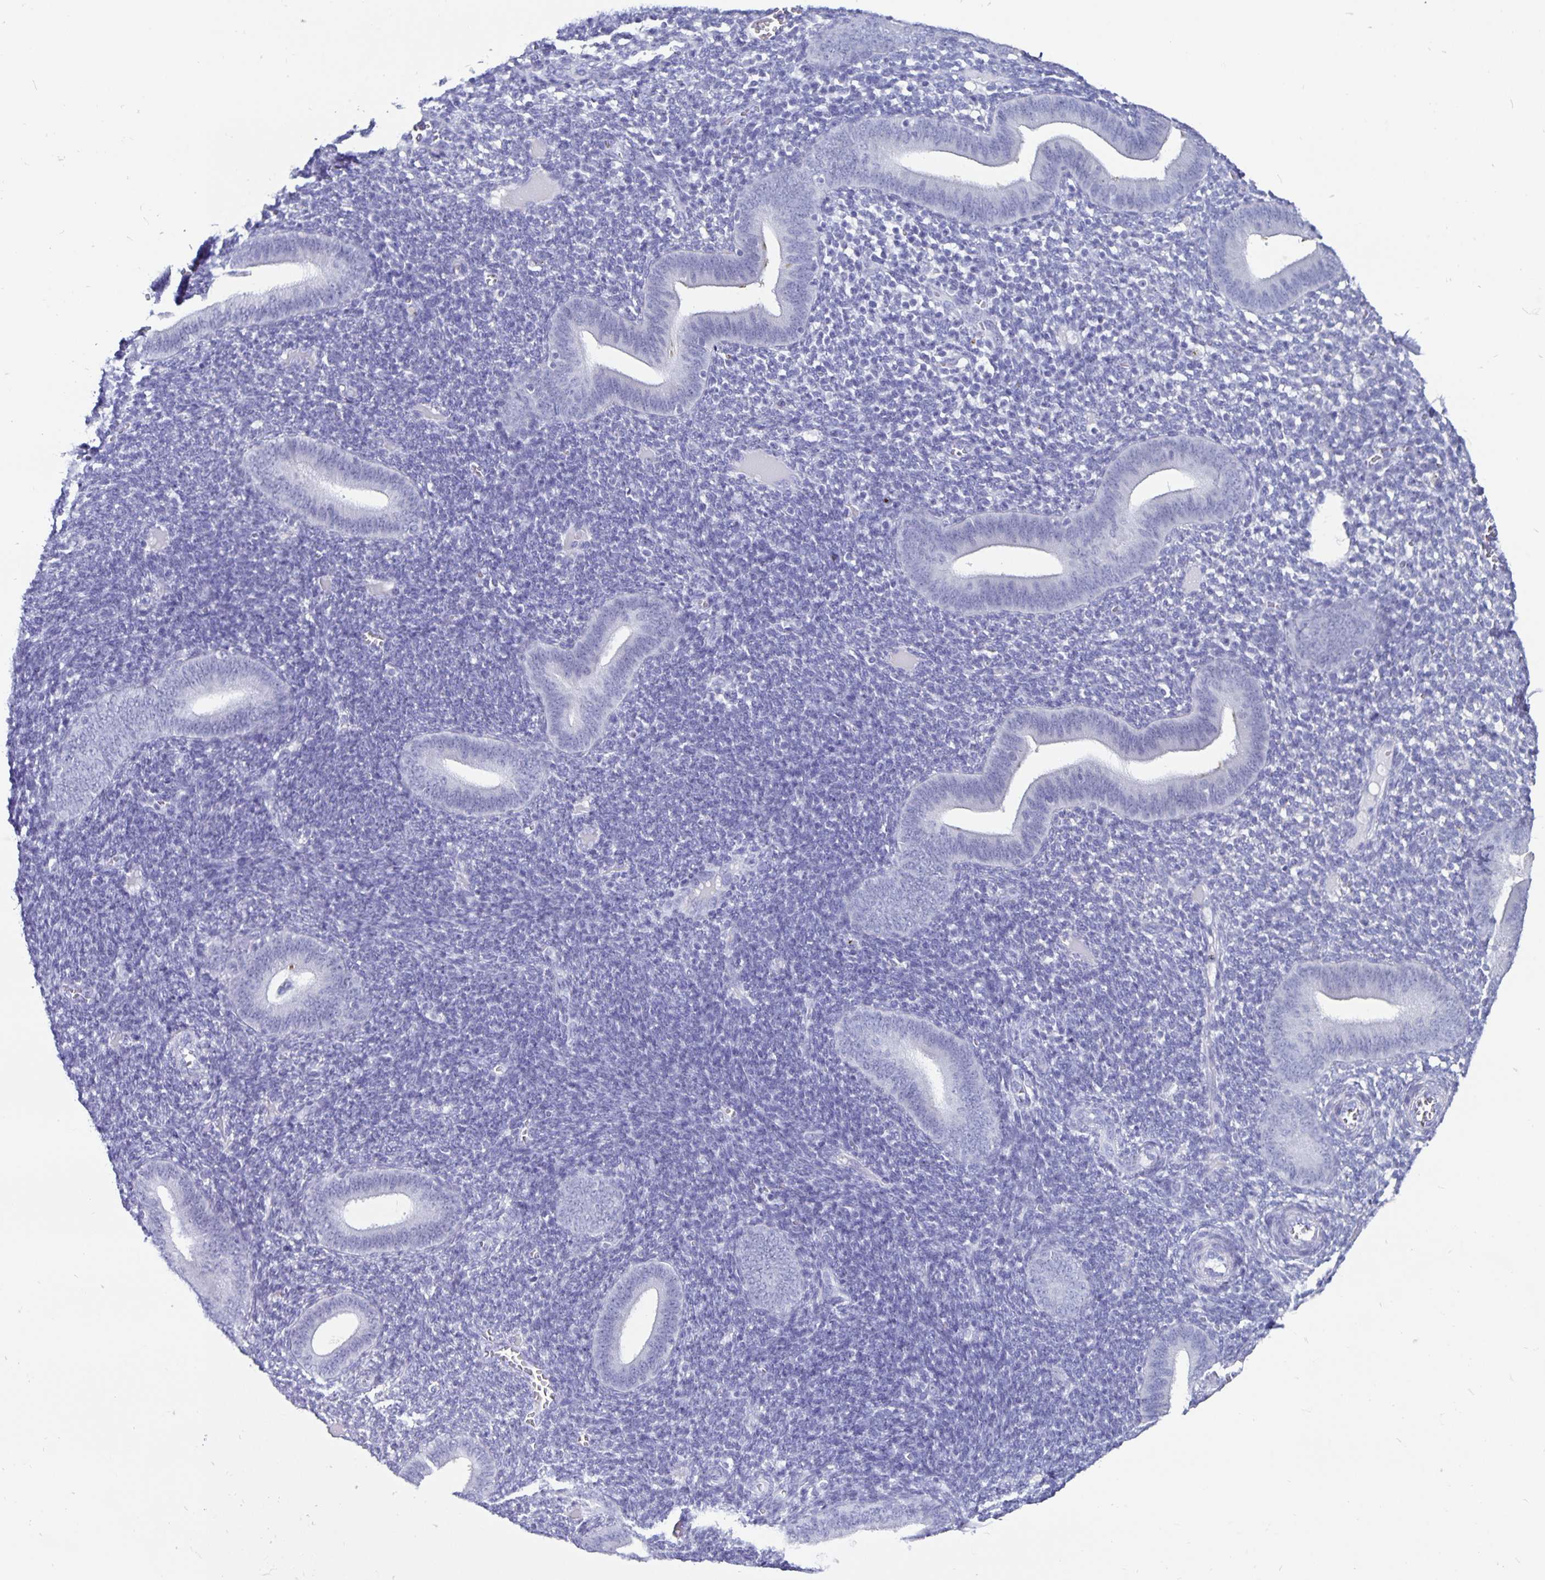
{"staining": {"intensity": "negative", "quantity": "none", "location": "none"}, "tissue": "endometrium", "cell_type": "Cells in endometrial stroma", "image_type": "normal", "snomed": [{"axis": "morphology", "description": "Normal tissue, NOS"}, {"axis": "topography", "description": "Endometrium"}], "caption": "DAB immunohistochemical staining of benign human endometrium demonstrates no significant positivity in cells in endometrial stroma. (IHC, brightfield microscopy, high magnification).", "gene": "ODF3B", "patient": {"sex": "female", "age": 25}}